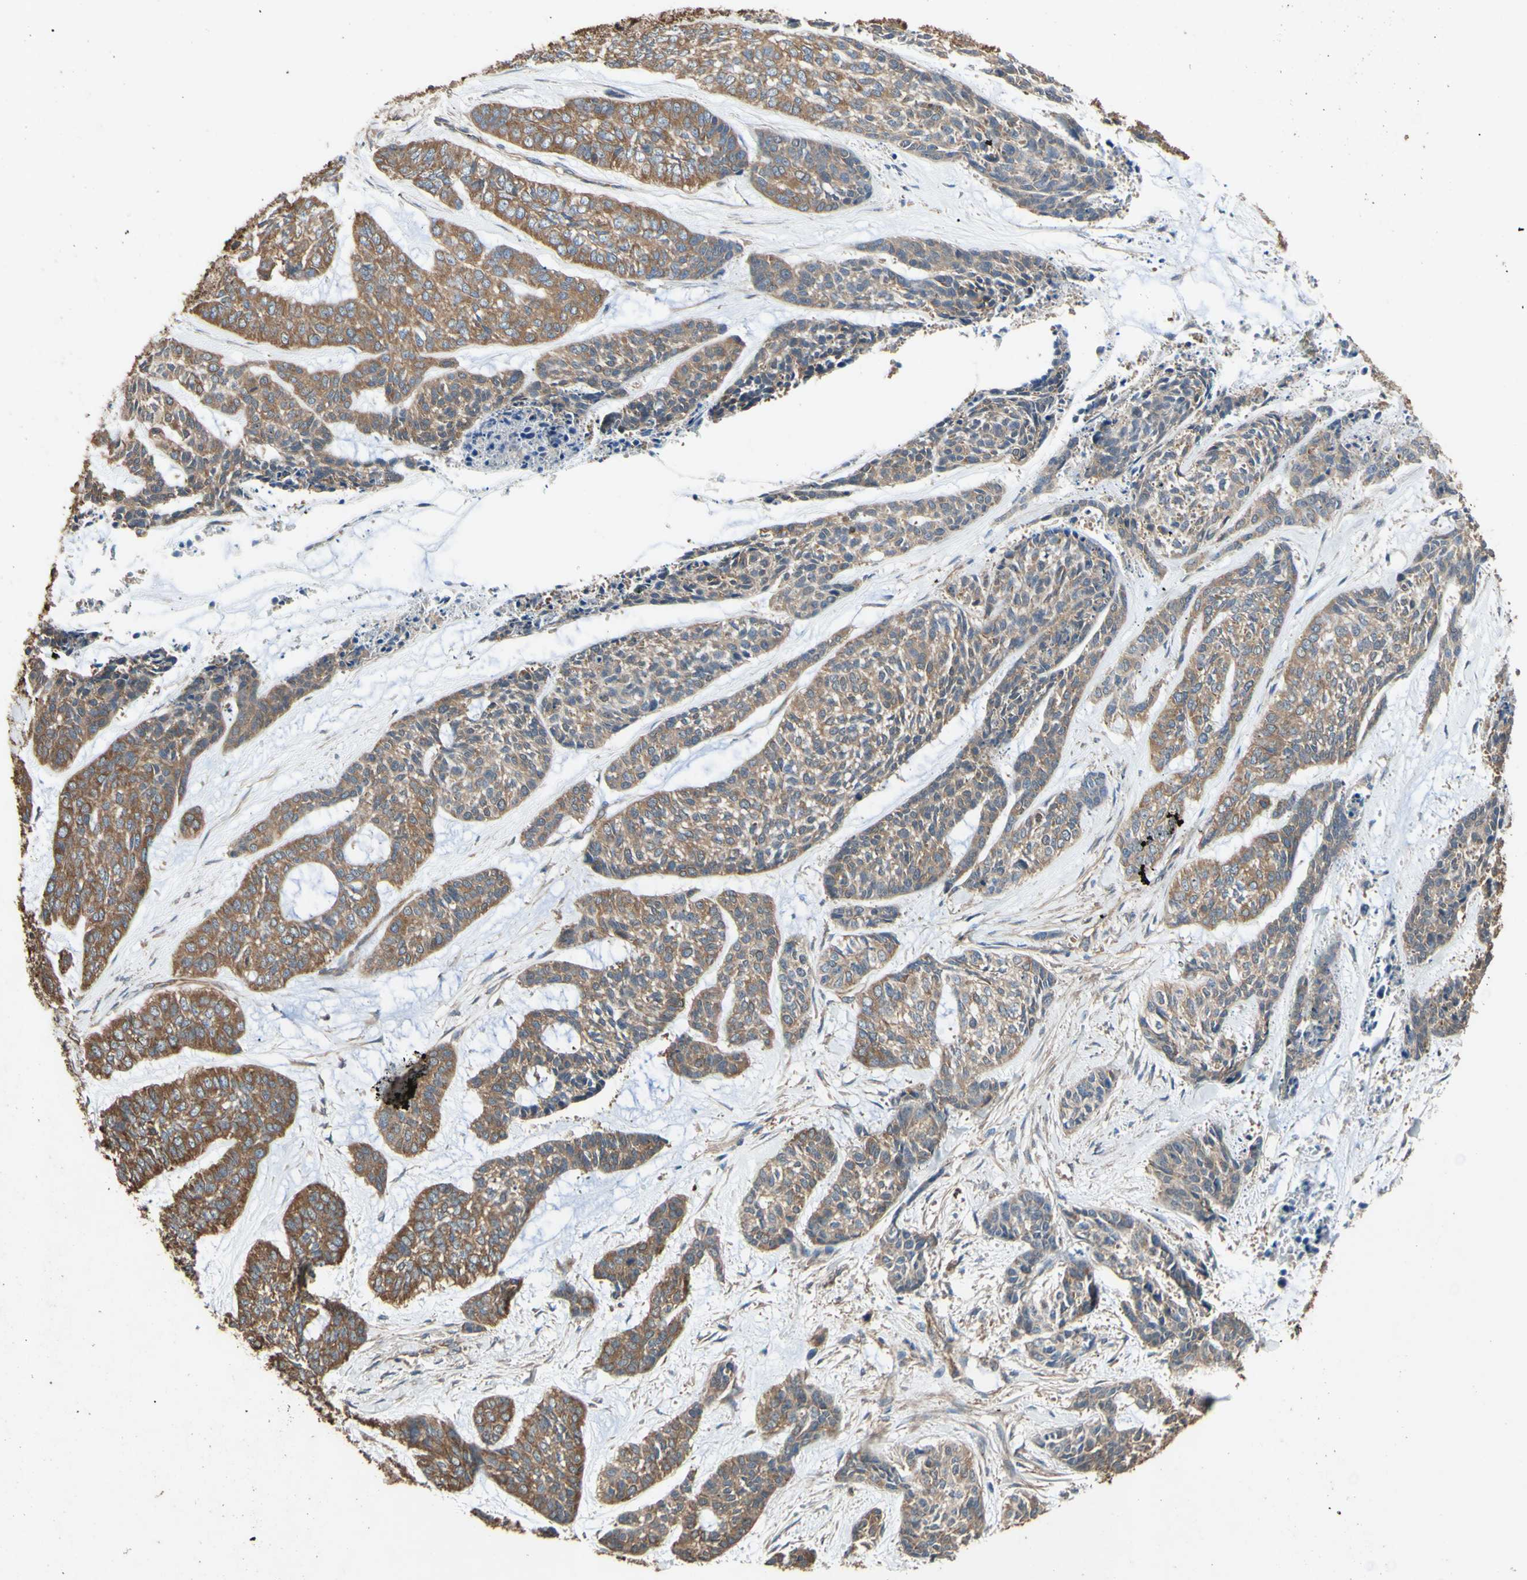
{"staining": {"intensity": "moderate", "quantity": ">75%", "location": "cytoplasmic/membranous"}, "tissue": "skin cancer", "cell_type": "Tumor cells", "image_type": "cancer", "snomed": [{"axis": "morphology", "description": "Basal cell carcinoma"}, {"axis": "topography", "description": "Skin"}], "caption": "Basal cell carcinoma (skin) stained for a protein (brown) displays moderate cytoplasmic/membranous positive staining in approximately >75% of tumor cells.", "gene": "CTTN", "patient": {"sex": "female", "age": 64}}